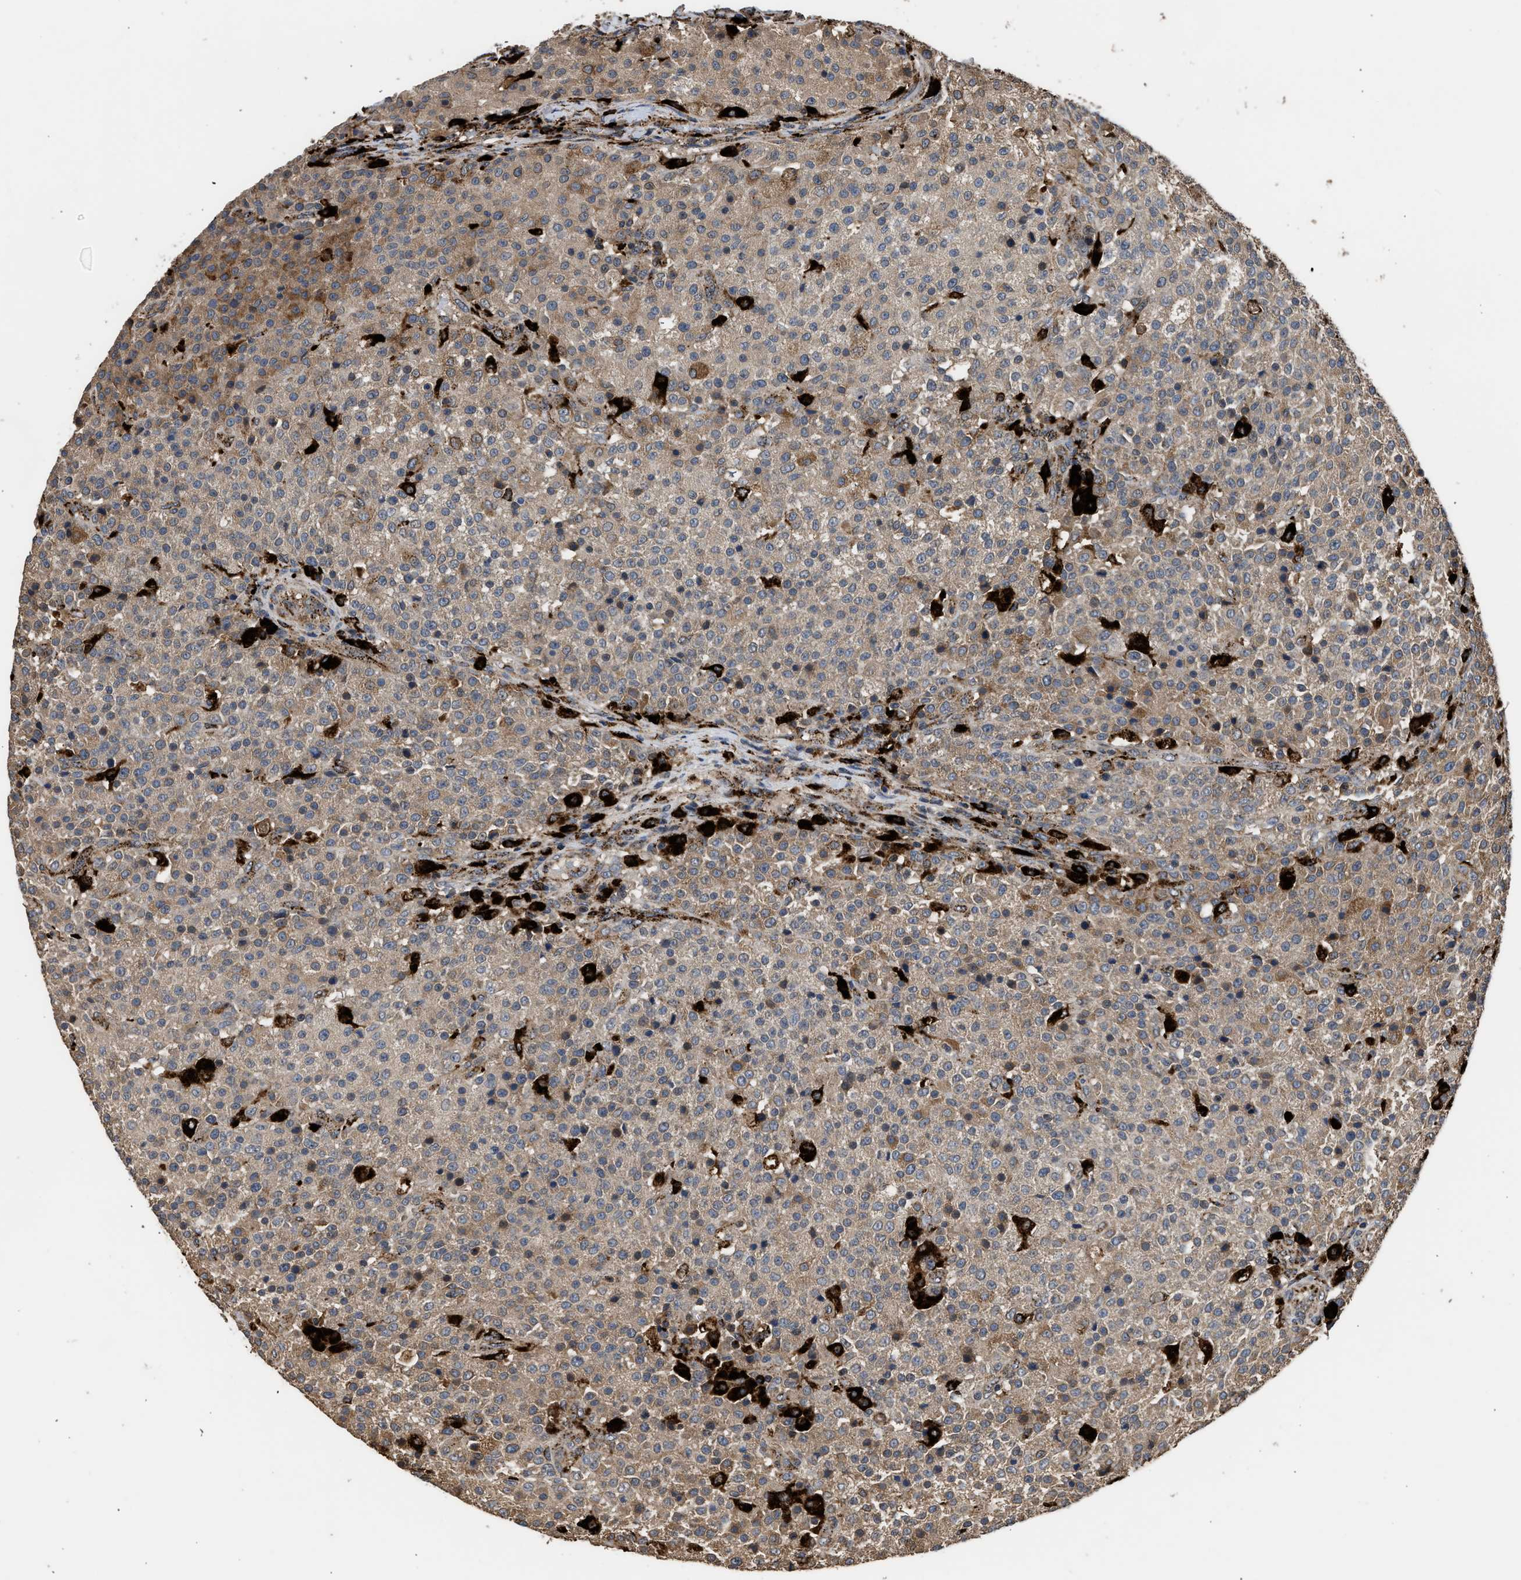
{"staining": {"intensity": "weak", "quantity": ">75%", "location": "cytoplasmic/membranous"}, "tissue": "testis cancer", "cell_type": "Tumor cells", "image_type": "cancer", "snomed": [{"axis": "morphology", "description": "Seminoma, NOS"}, {"axis": "topography", "description": "Testis"}], "caption": "Protein positivity by IHC reveals weak cytoplasmic/membranous expression in approximately >75% of tumor cells in seminoma (testis).", "gene": "CTSV", "patient": {"sex": "male", "age": 59}}